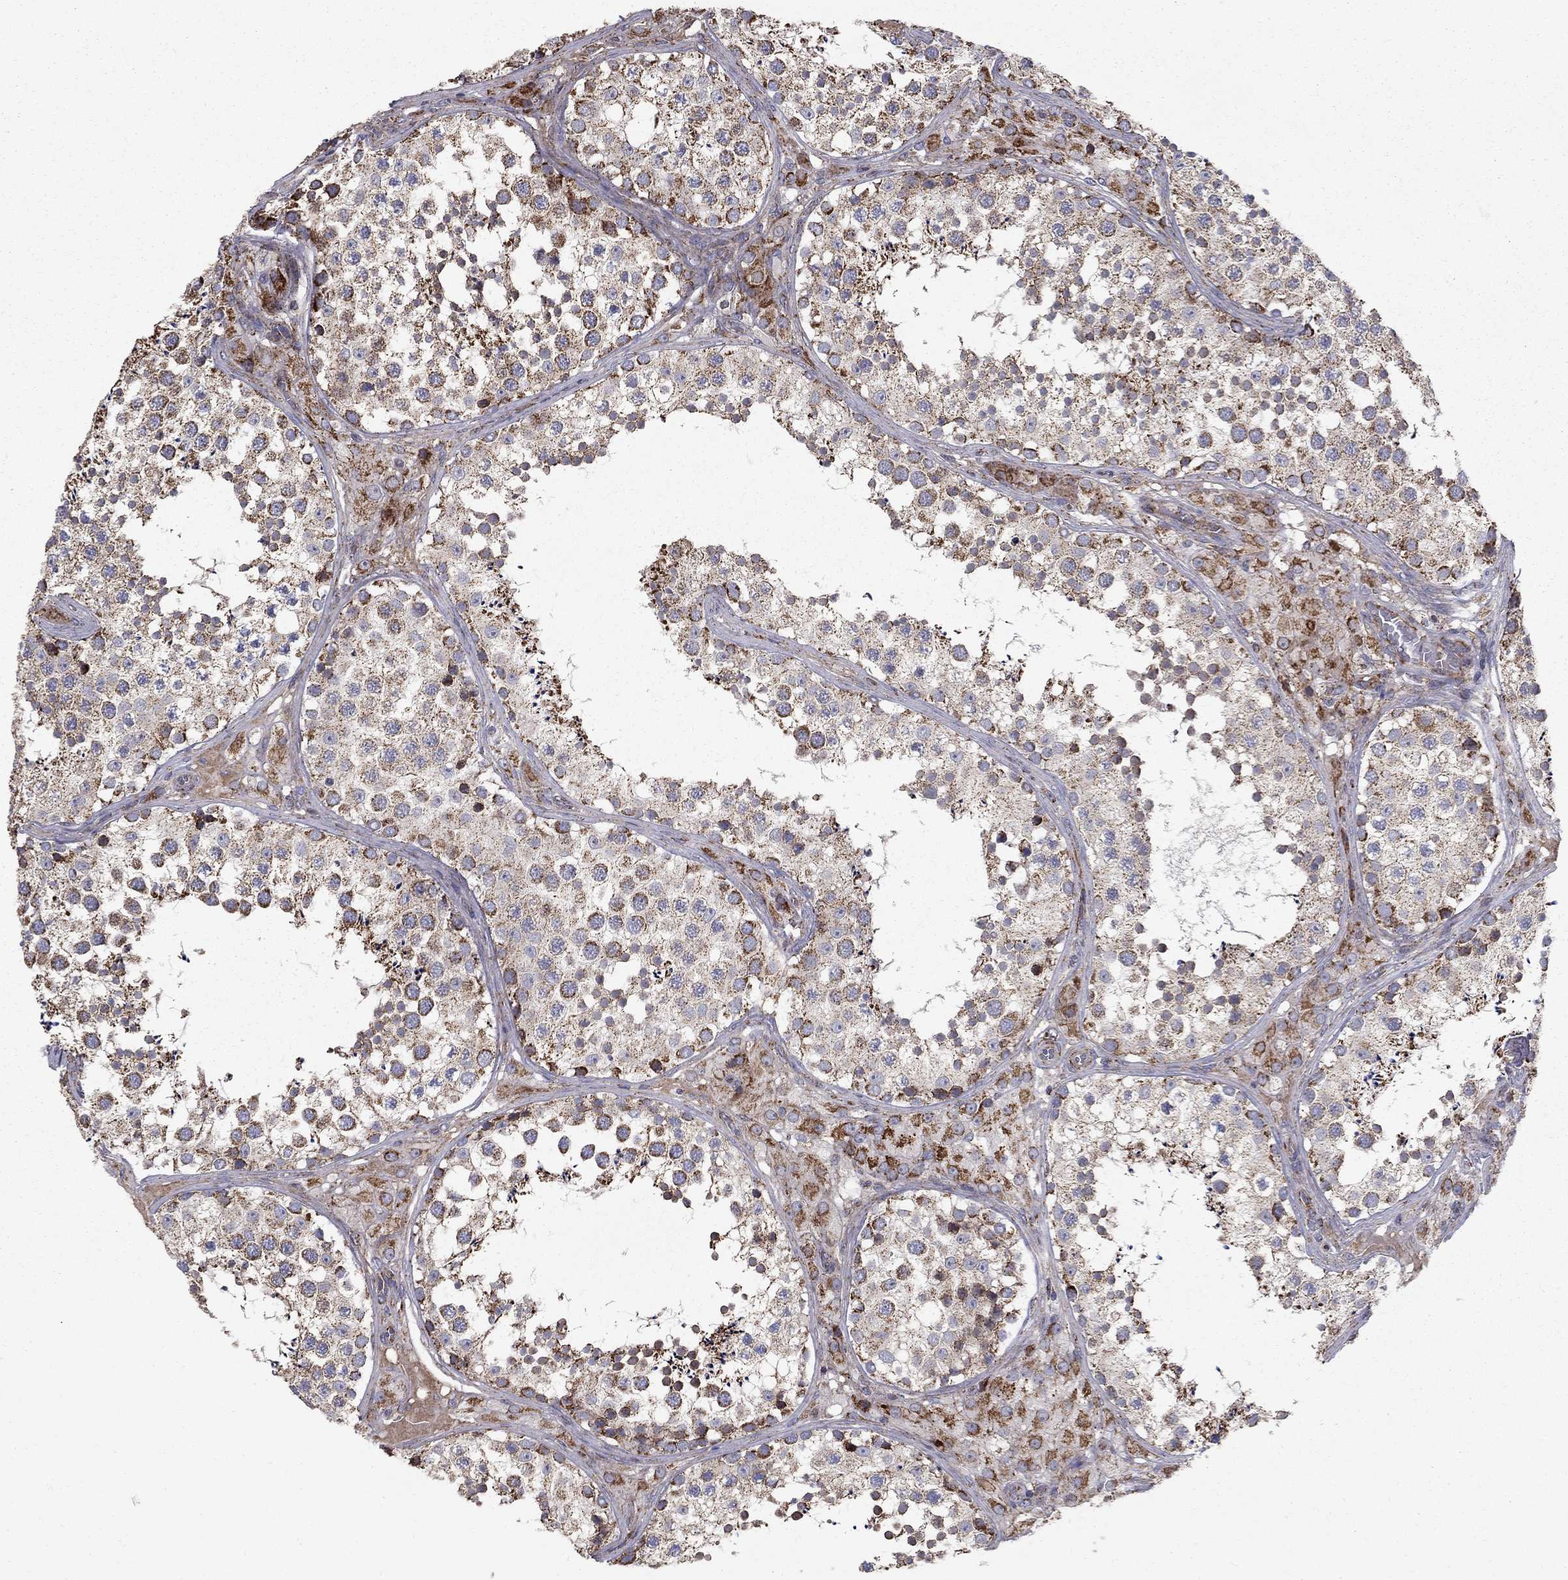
{"staining": {"intensity": "strong", "quantity": "<25%", "location": "cytoplasmic/membranous"}, "tissue": "testis", "cell_type": "Cells in seminiferous ducts", "image_type": "normal", "snomed": [{"axis": "morphology", "description": "Normal tissue, NOS"}, {"axis": "topography", "description": "Testis"}], "caption": "Human testis stained with a brown dye displays strong cytoplasmic/membranous positive positivity in approximately <25% of cells in seminiferous ducts.", "gene": "NDUFS8", "patient": {"sex": "male", "age": 34}}